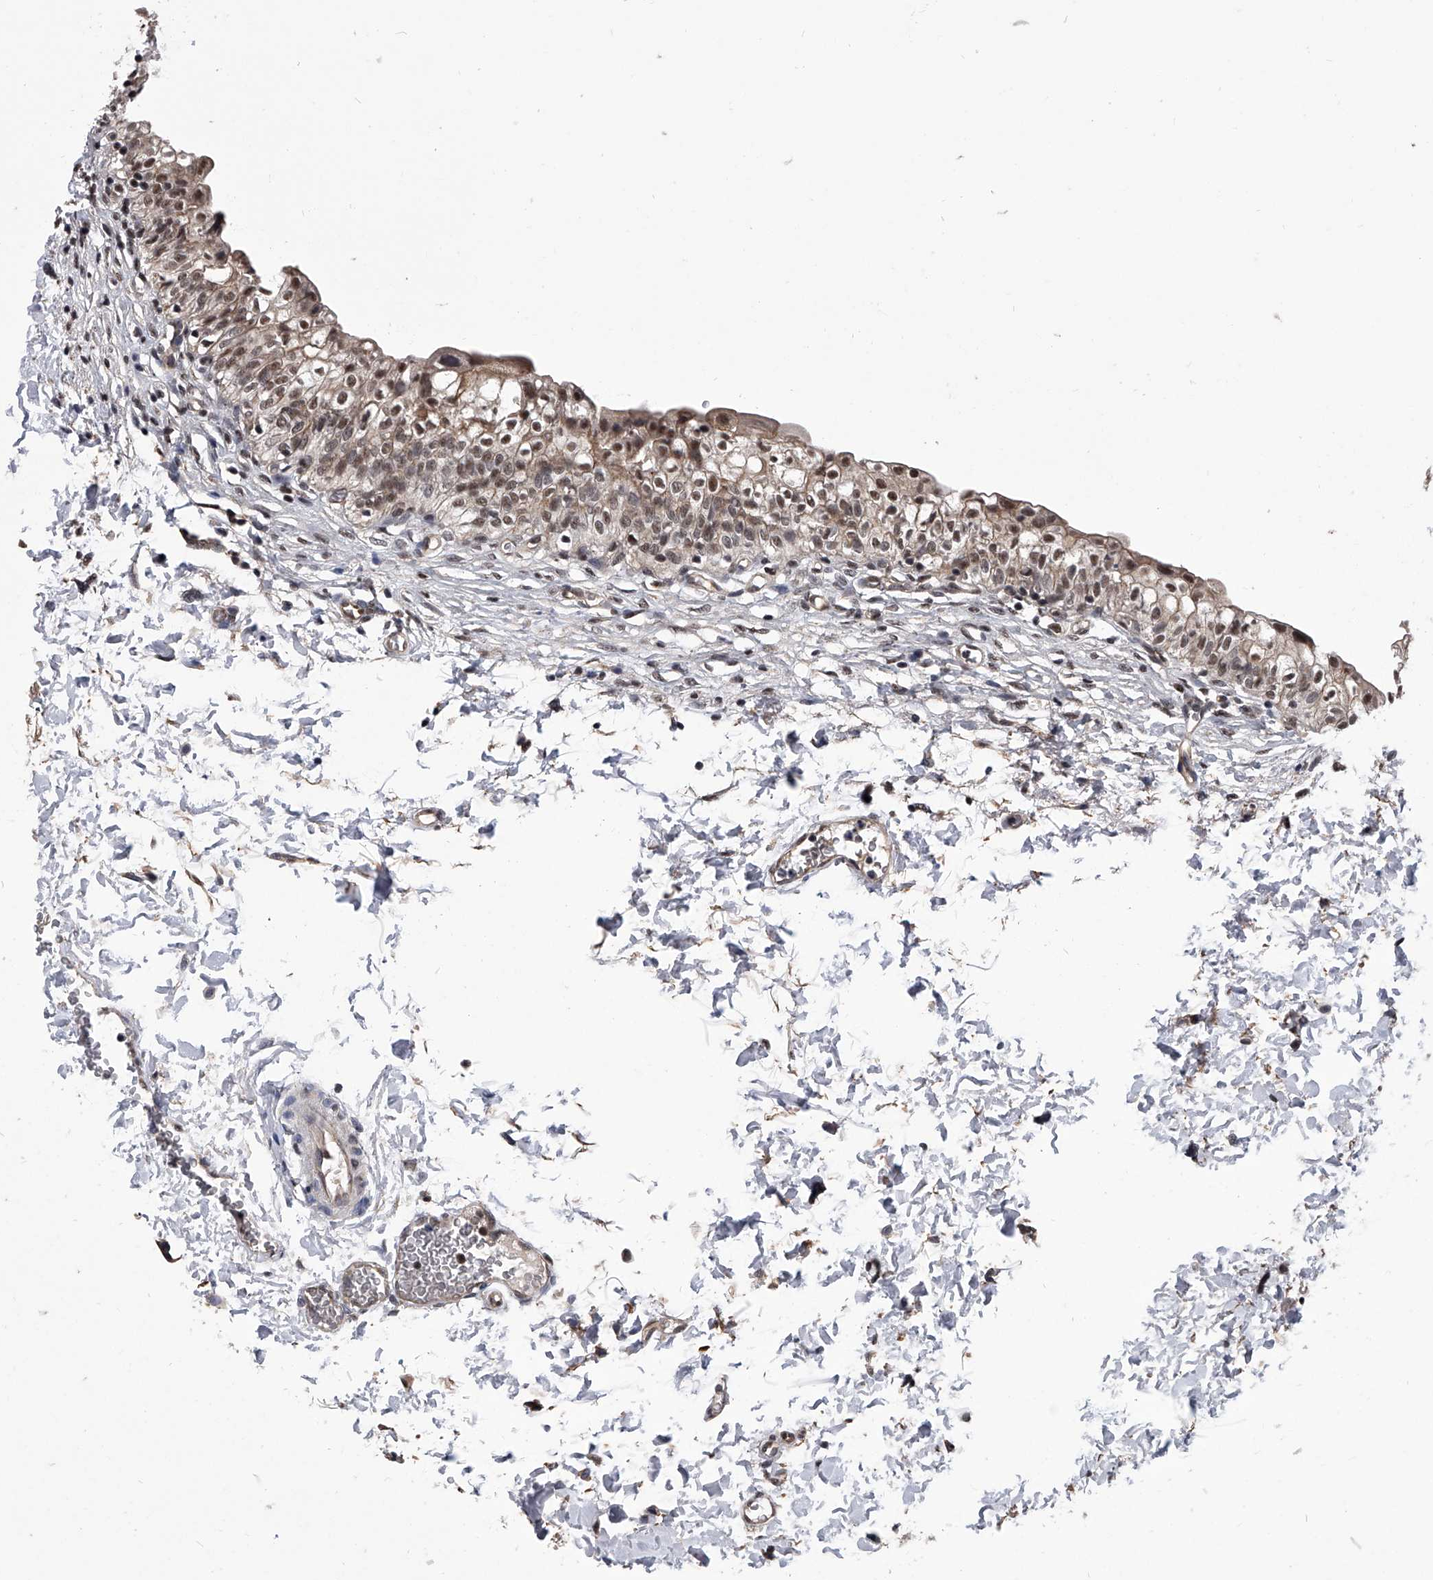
{"staining": {"intensity": "moderate", "quantity": ">75%", "location": "cytoplasmic/membranous,nuclear"}, "tissue": "urinary bladder", "cell_type": "Urothelial cells", "image_type": "normal", "snomed": [{"axis": "morphology", "description": "Normal tissue, NOS"}, {"axis": "topography", "description": "Urinary bladder"}], "caption": "Immunohistochemistry micrograph of unremarkable urinary bladder: human urinary bladder stained using IHC demonstrates medium levels of moderate protein expression localized specifically in the cytoplasmic/membranous,nuclear of urothelial cells, appearing as a cytoplasmic/membranous,nuclear brown color.", "gene": "ZNF76", "patient": {"sex": "male", "age": 55}}